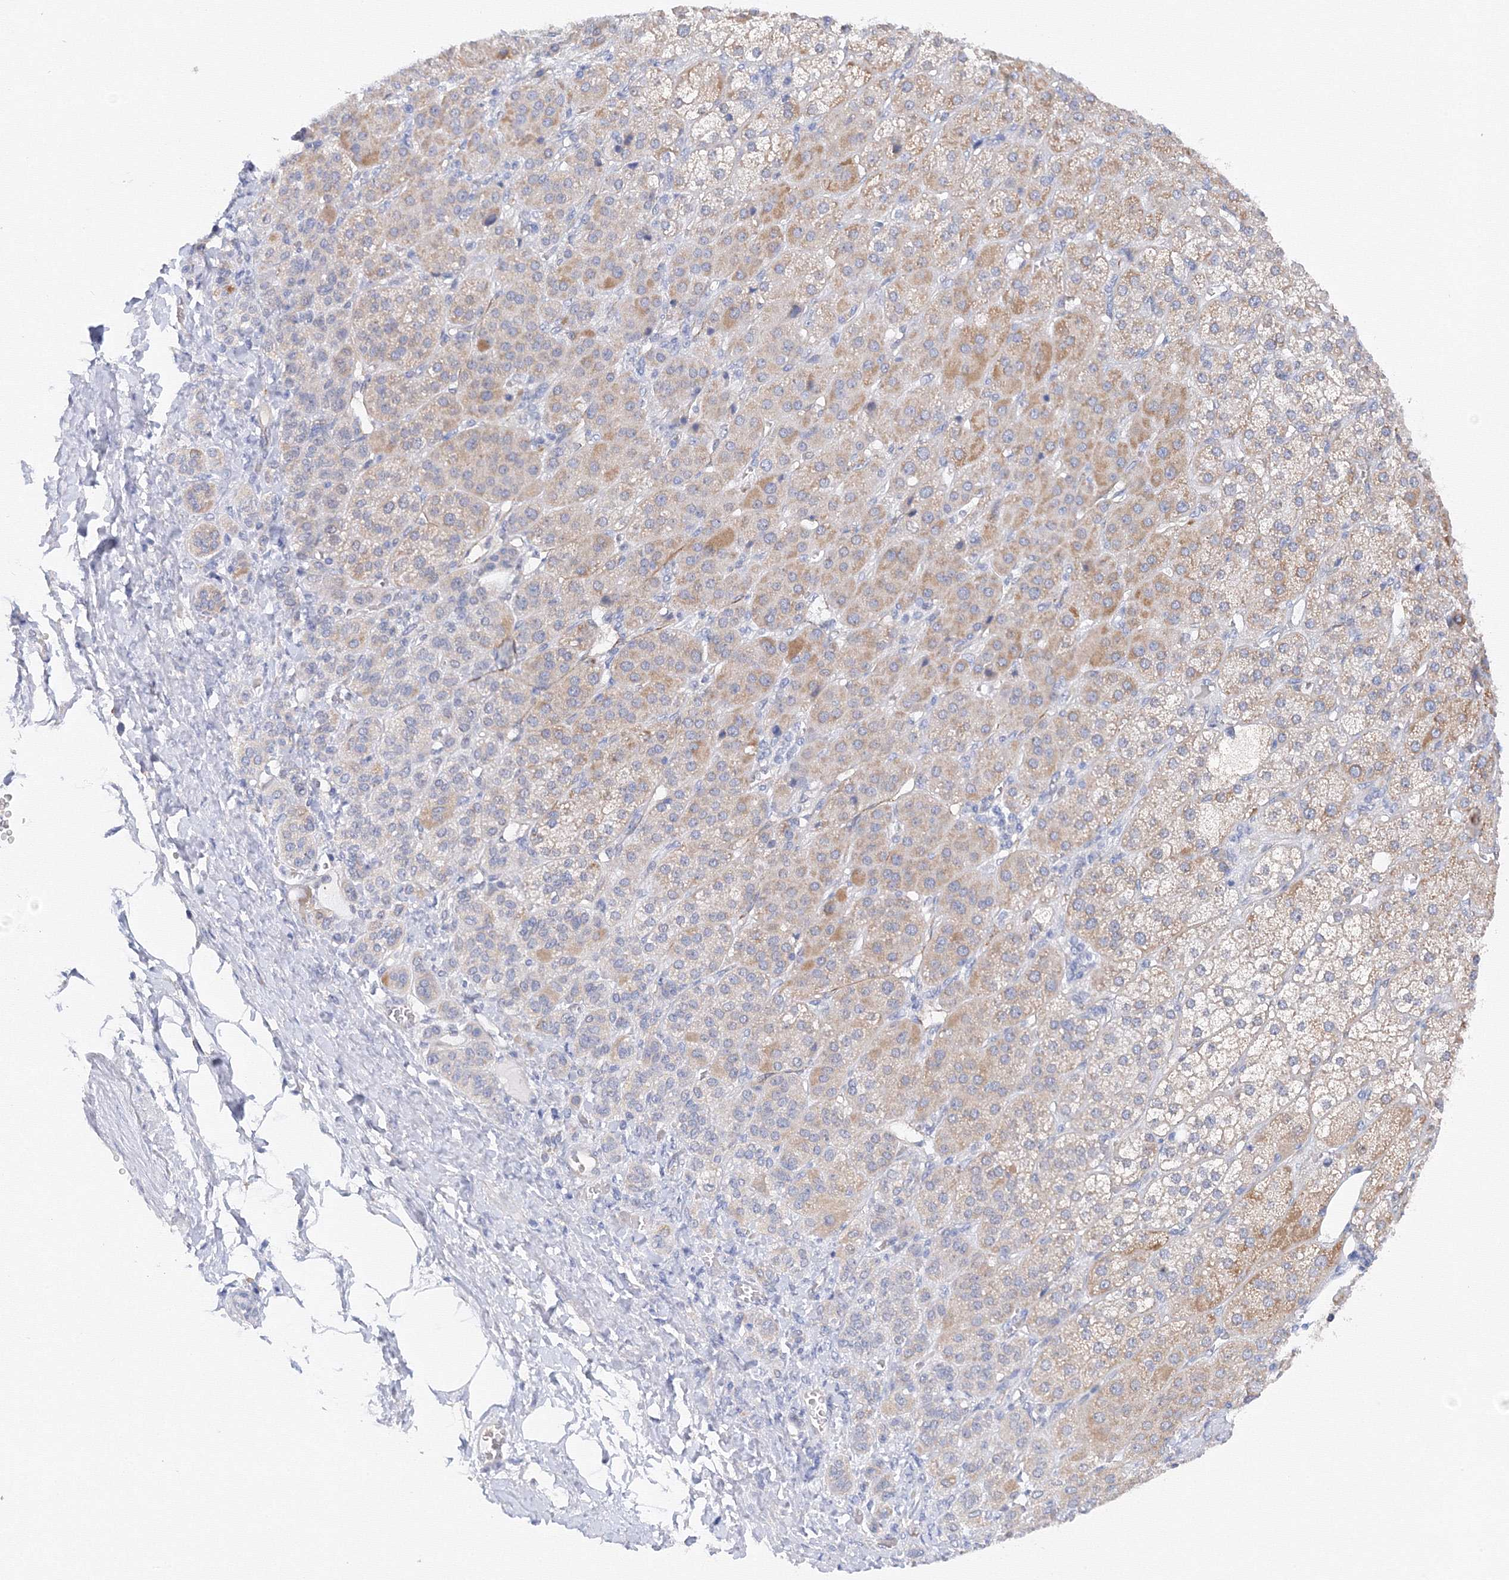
{"staining": {"intensity": "moderate", "quantity": "<25%", "location": "cytoplasmic/membranous"}, "tissue": "adrenal gland", "cell_type": "Glandular cells", "image_type": "normal", "snomed": [{"axis": "morphology", "description": "Normal tissue, NOS"}, {"axis": "topography", "description": "Adrenal gland"}], "caption": "Protein expression analysis of normal human adrenal gland reveals moderate cytoplasmic/membranous positivity in about <25% of glandular cells.", "gene": "TAMM41", "patient": {"sex": "female", "age": 57}}